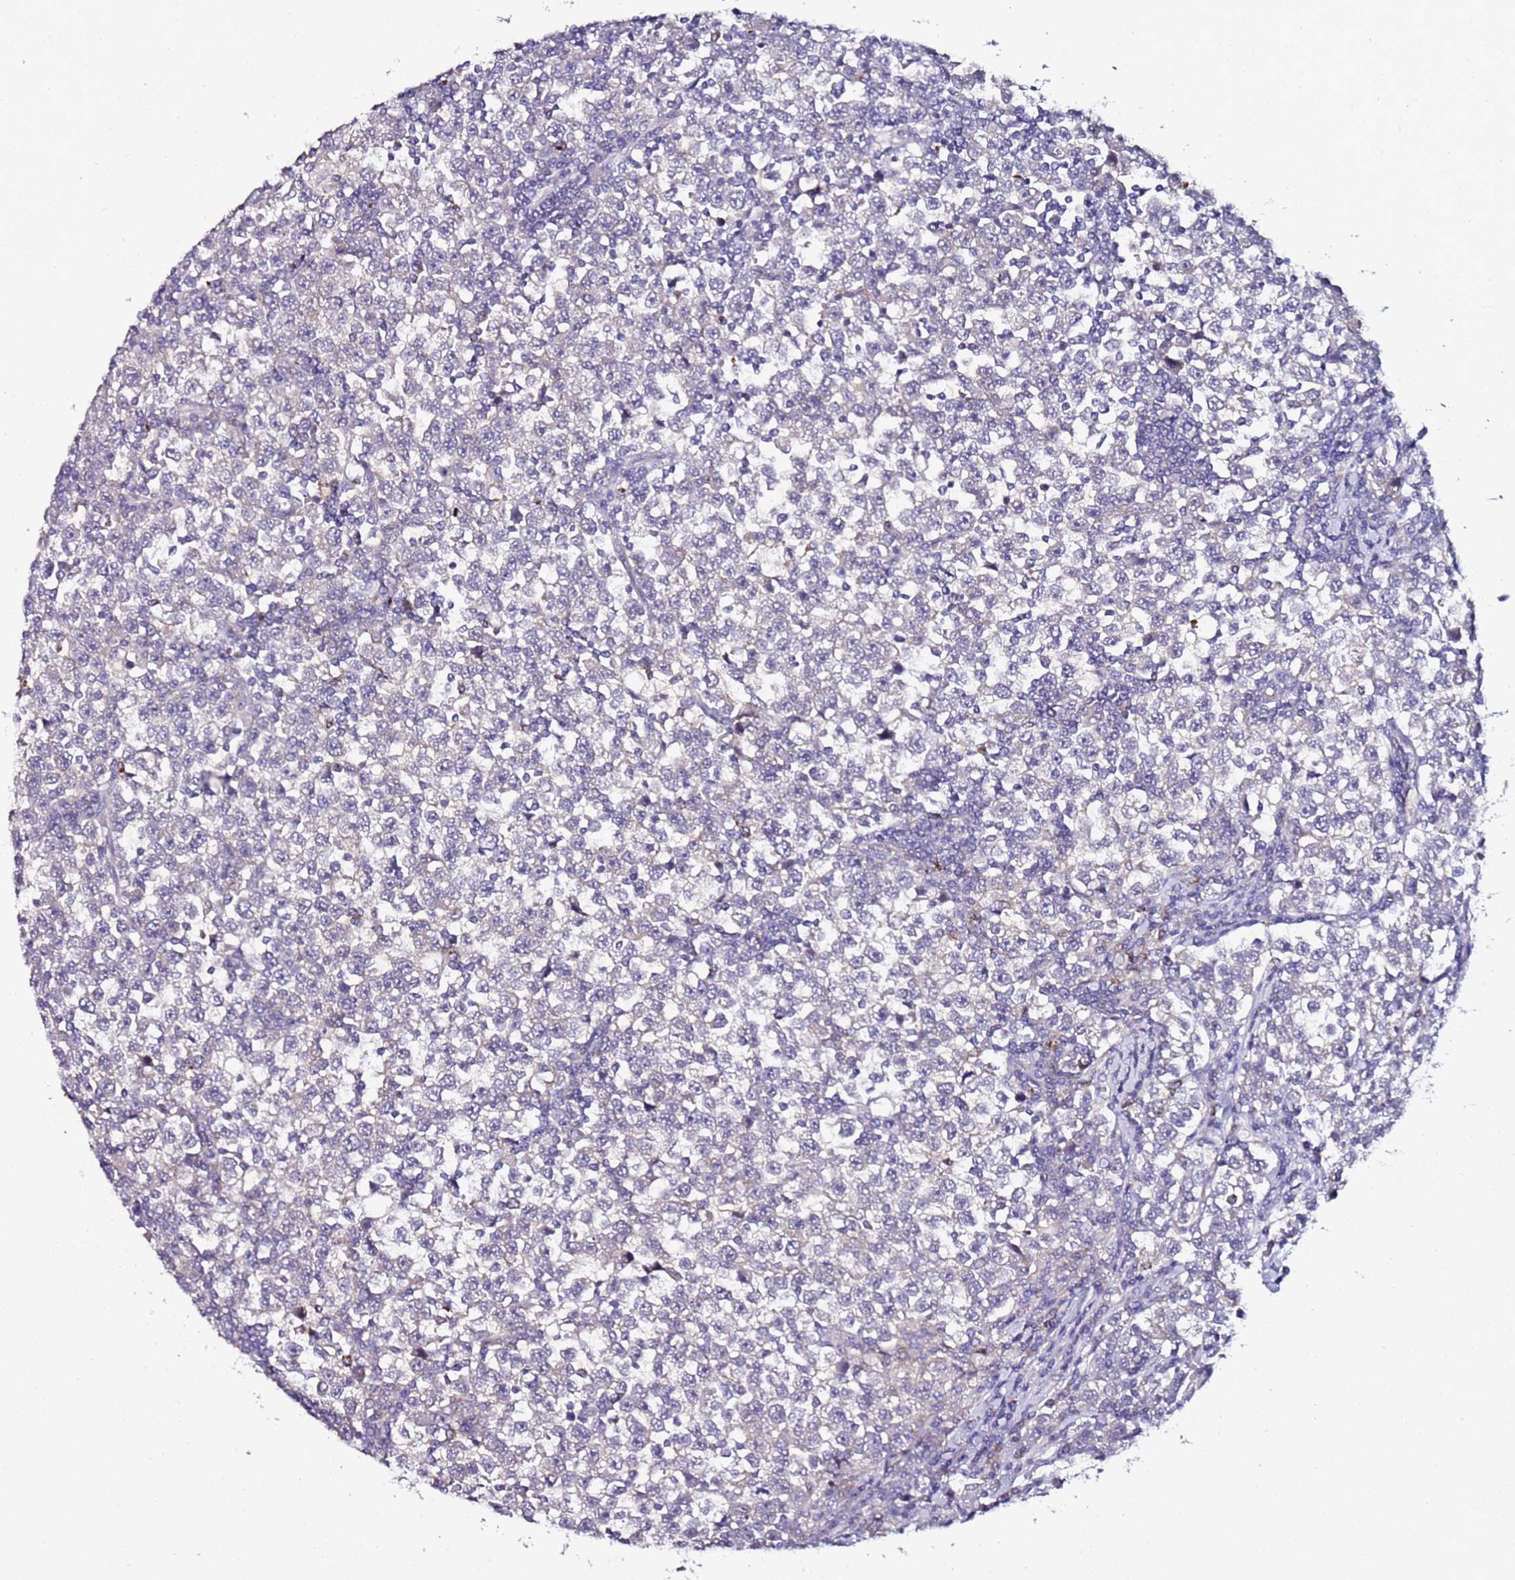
{"staining": {"intensity": "negative", "quantity": "none", "location": "none"}, "tissue": "testis cancer", "cell_type": "Tumor cells", "image_type": "cancer", "snomed": [{"axis": "morphology", "description": "Normal tissue, NOS"}, {"axis": "morphology", "description": "Seminoma, NOS"}, {"axis": "topography", "description": "Testis"}], "caption": "An image of human testis seminoma is negative for staining in tumor cells.", "gene": "SRRM5", "patient": {"sex": "male", "age": 43}}